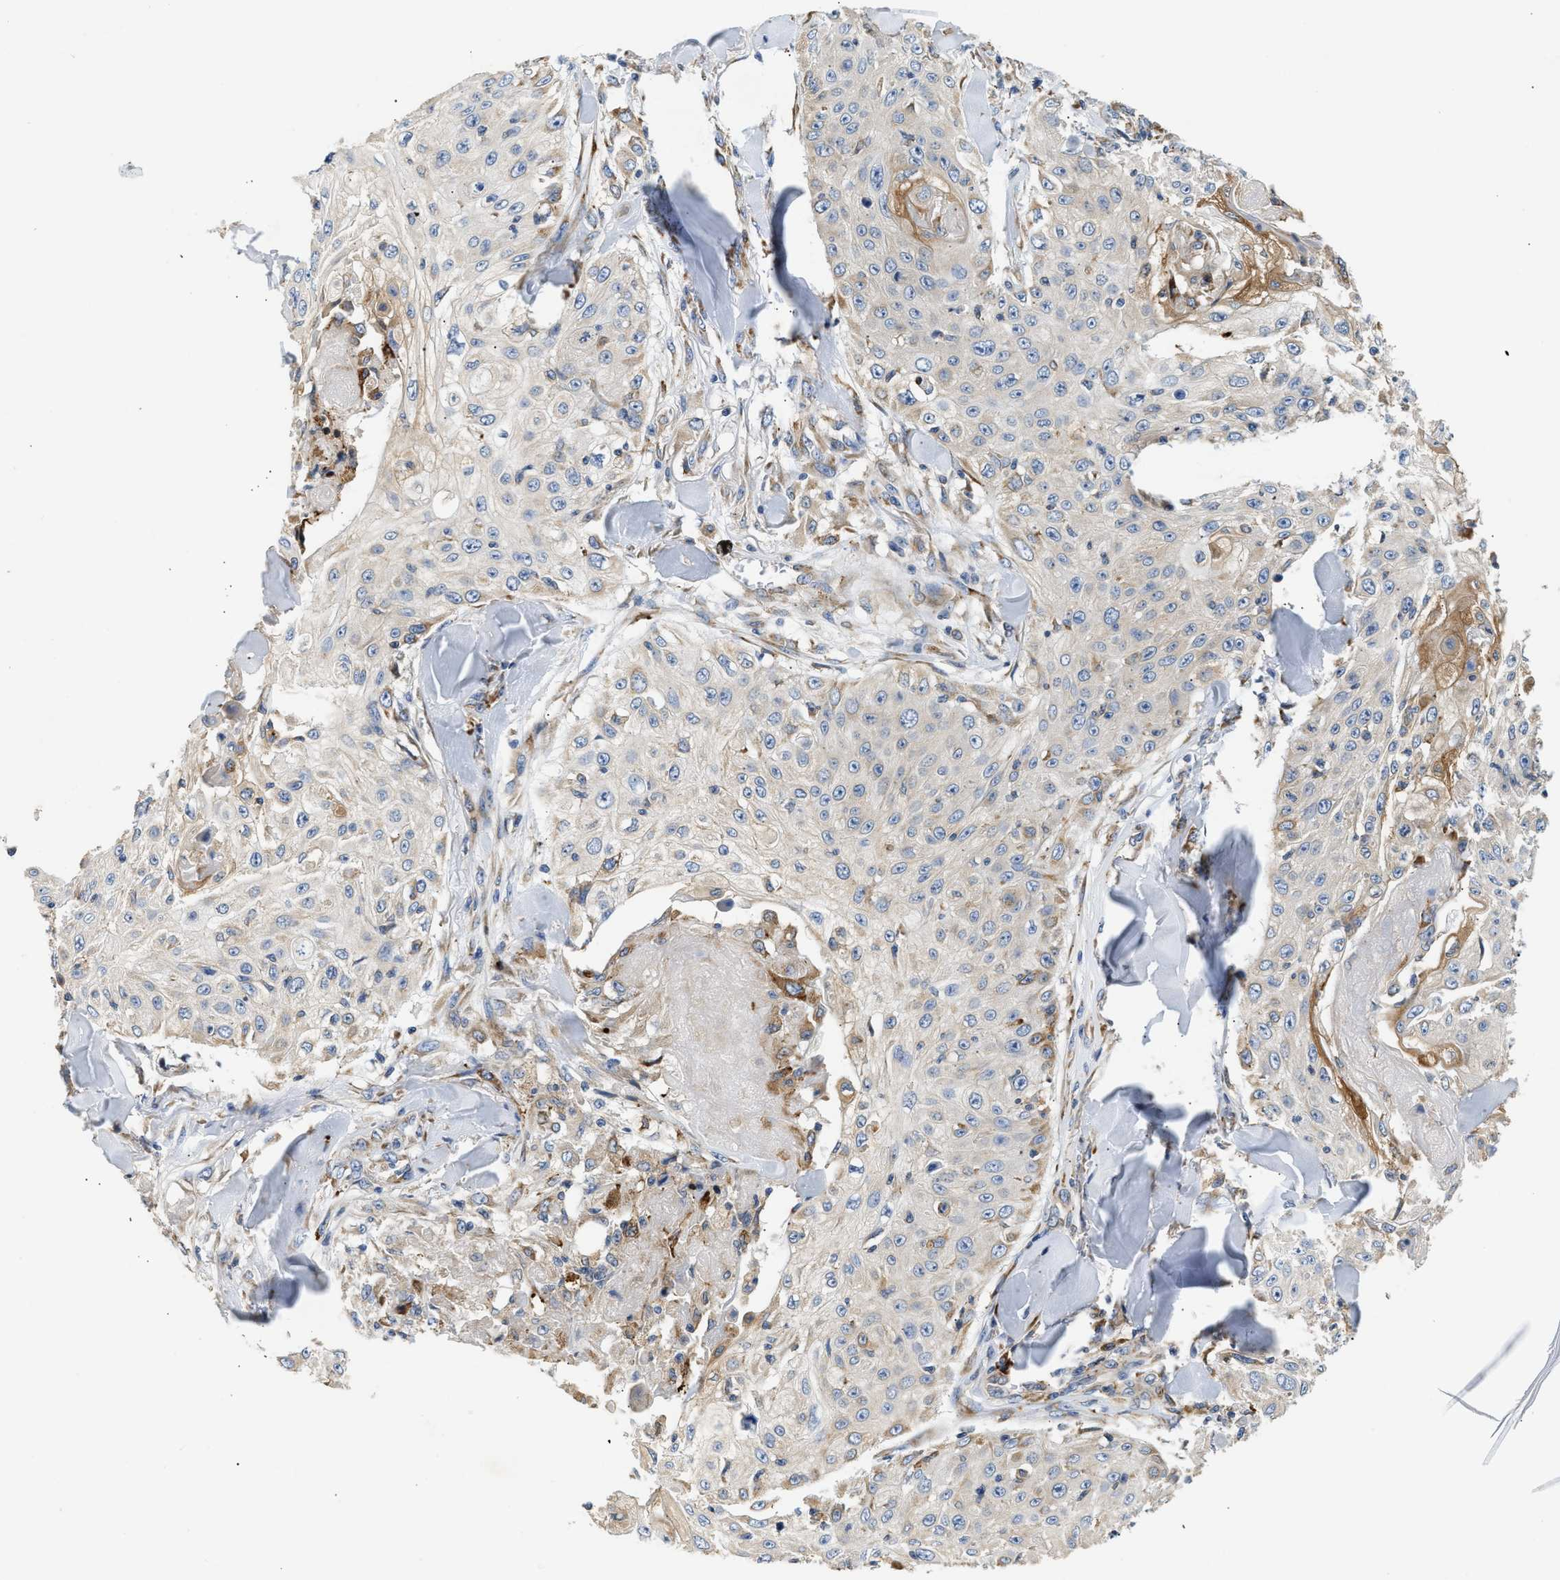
{"staining": {"intensity": "moderate", "quantity": "<25%", "location": "cytoplasmic/membranous"}, "tissue": "skin cancer", "cell_type": "Tumor cells", "image_type": "cancer", "snomed": [{"axis": "morphology", "description": "Squamous cell carcinoma, NOS"}, {"axis": "topography", "description": "Skin"}], "caption": "Protein expression analysis of skin cancer (squamous cell carcinoma) exhibits moderate cytoplasmic/membranous positivity in about <25% of tumor cells.", "gene": "AMZ1", "patient": {"sex": "male", "age": 86}}